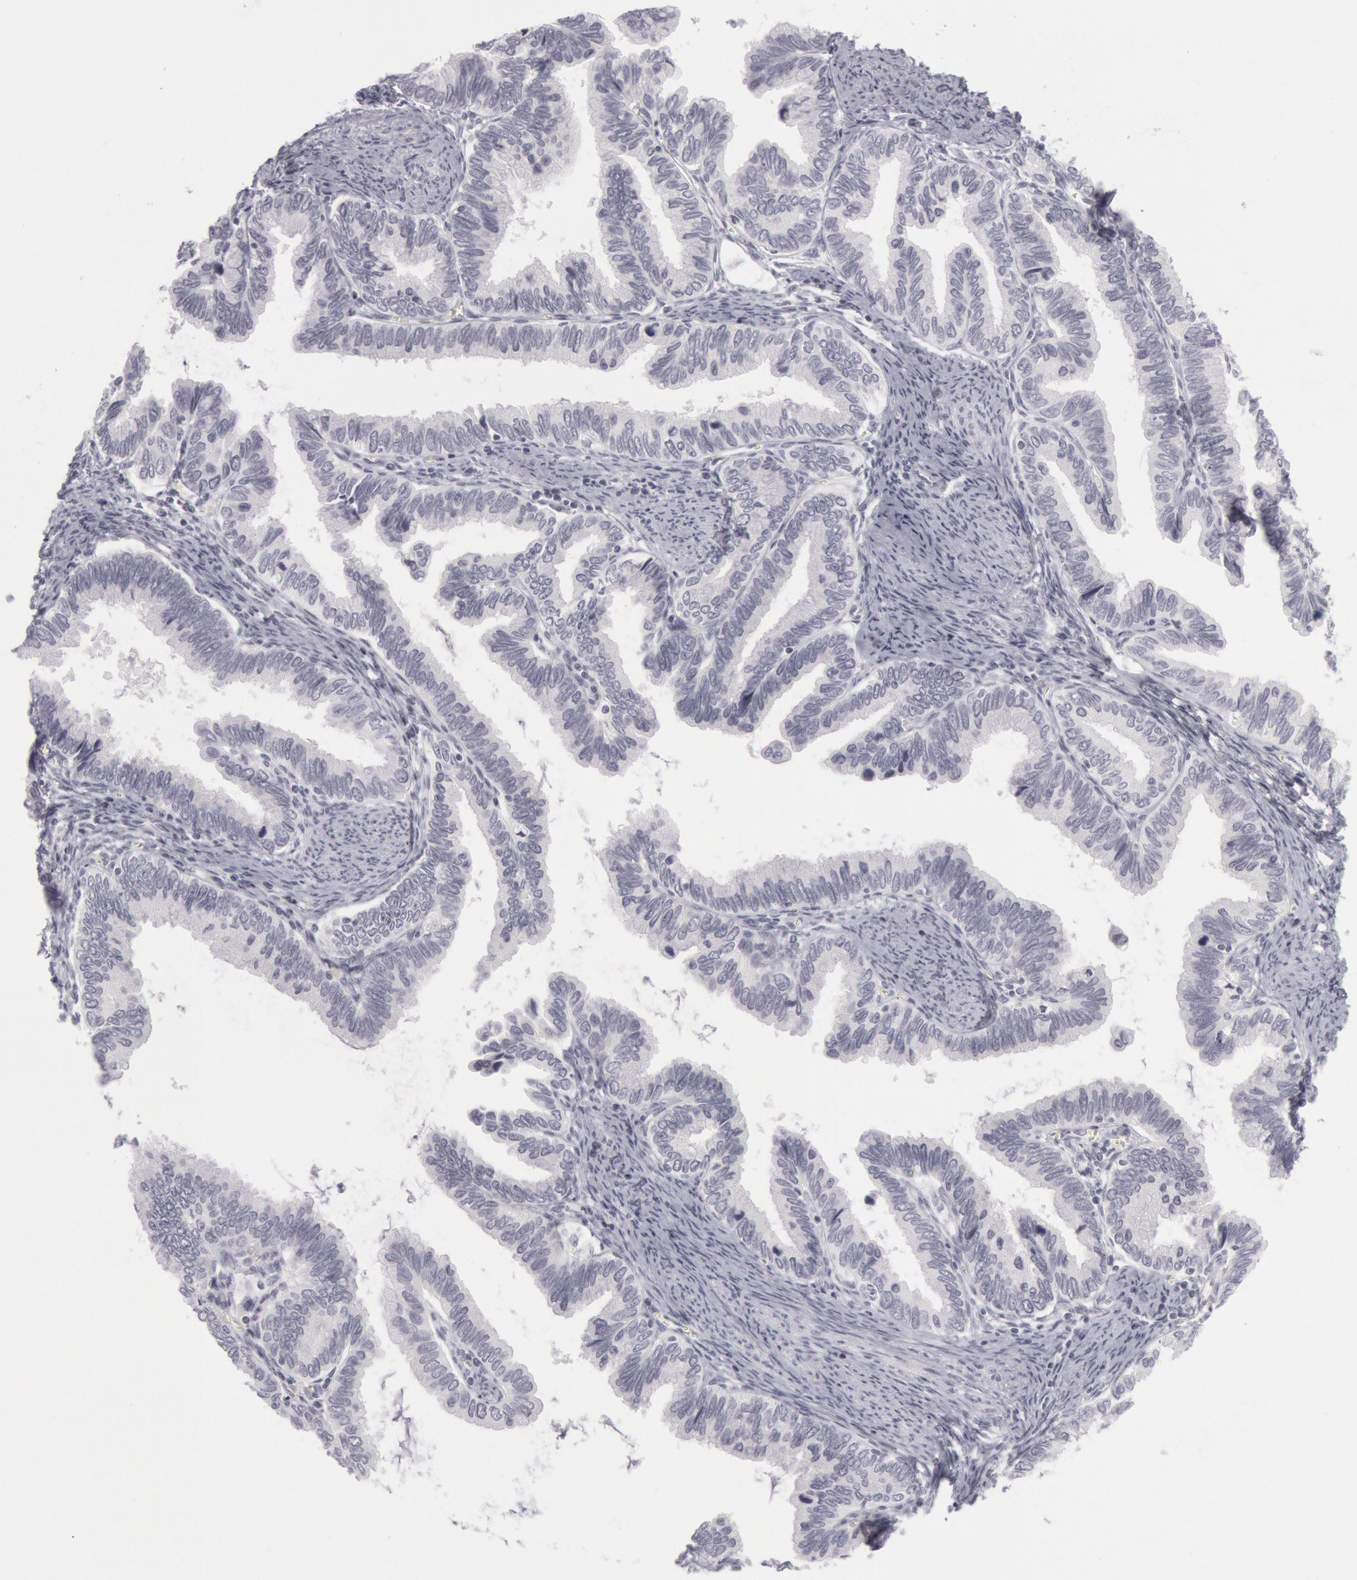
{"staining": {"intensity": "negative", "quantity": "none", "location": "none"}, "tissue": "cervical cancer", "cell_type": "Tumor cells", "image_type": "cancer", "snomed": [{"axis": "morphology", "description": "Adenocarcinoma, NOS"}, {"axis": "topography", "description": "Cervix"}], "caption": "Image shows no significant protein staining in tumor cells of adenocarcinoma (cervical).", "gene": "KRT16", "patient": {"sex": "female", "age": 49}}